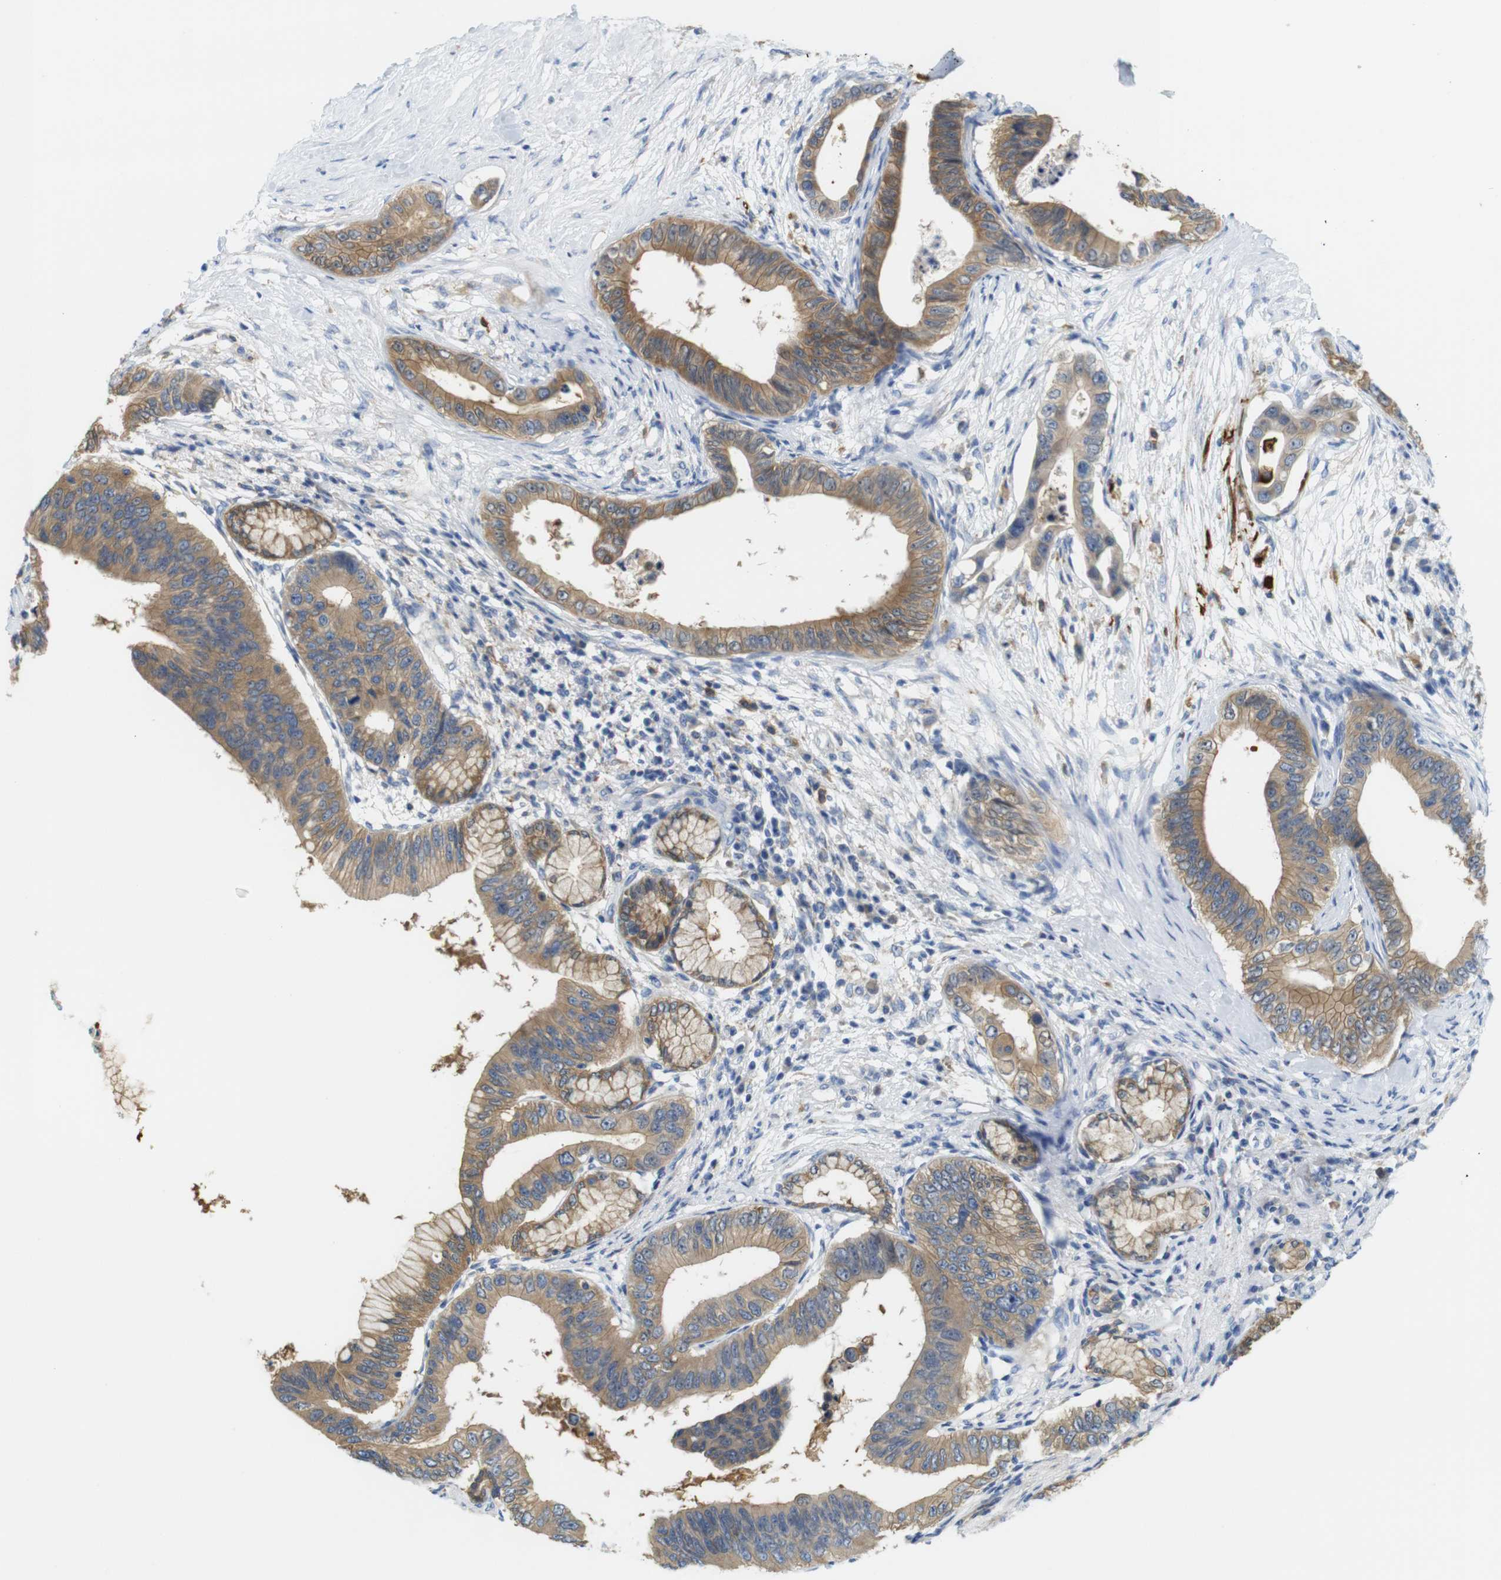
{"staining": {"intensity": "moderate", "quantity": ">75%", "location": "cytoplasmic/membranous"}, "tissue": "pancreatic cancer", "cell_type": "Tumor cells", "image_type": "cancer", "snomed": [{"axis": "morphology", "description": "Adenocarcinoma, NOS"}, {"axis": "topography", "description": "Pancreas"}], "caption": "IHC photomicrograph of pancreatic cancer stained for a protein (brown), which demonstrates medium levels of moderate cytoplasmic/membranous expression in approximately >75% of tumor cells.", "gene": "NEBL", "patient": {"sex": "male", "age": 77}}